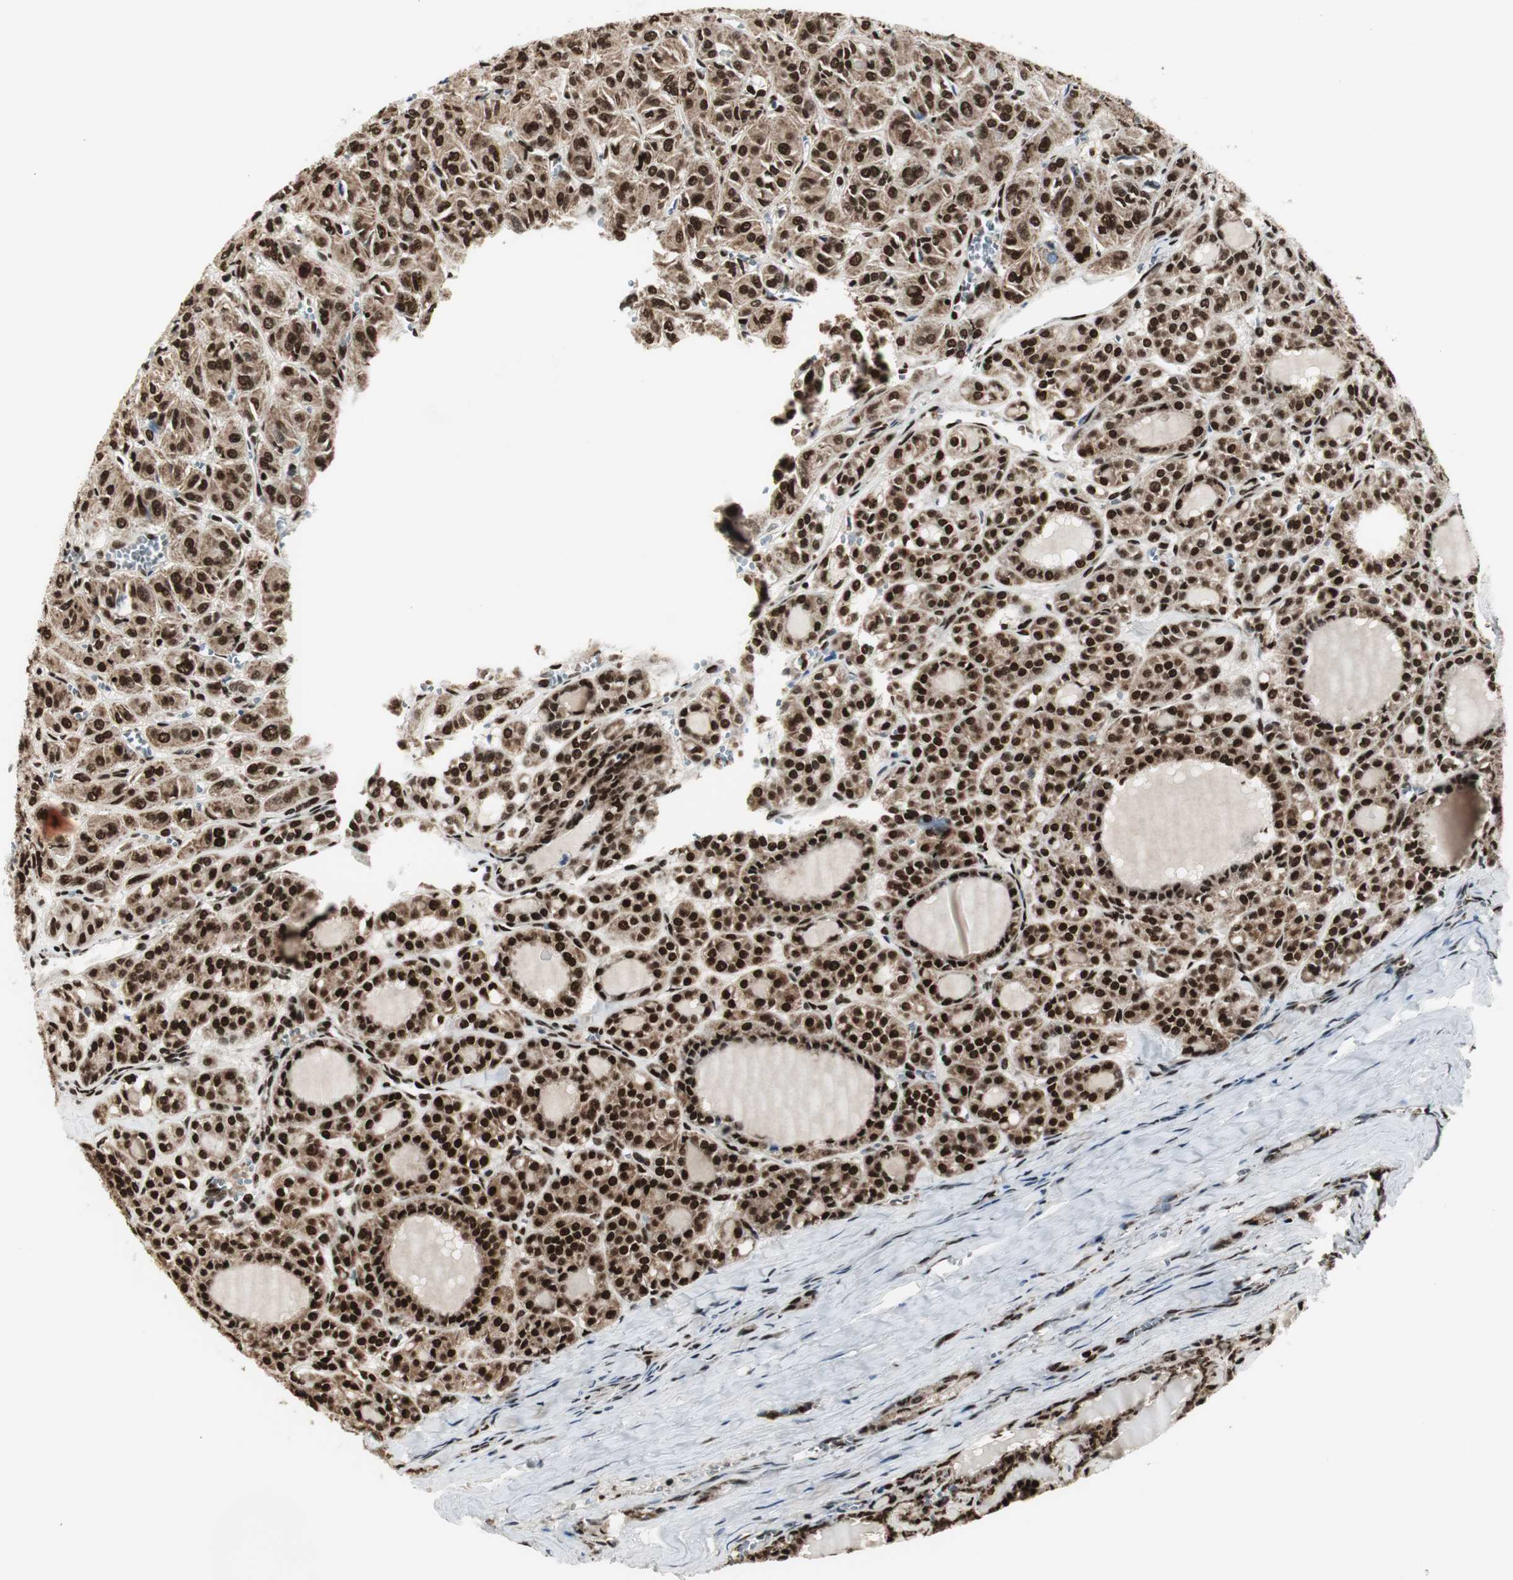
{"staining": {"intensity": "strong", "quantity": ">75%", "location": "cytoplasmic/membranous,nuclear"}, "tissue": "thyroid cancer", "cell_type": "Tumor cells", "image_type": "cancer", "snomed": [{"axis": "morphology", "description": "Follicular adenoma carcinoma, NOS"}, {"axis": "topography", "description": "Thyroid gland"}], "caption": "Brown immunohistochemical staining in human thyroid cancer (follicular adenoma carcinoma) shows strong cytoplasmic/membranous and nuclear positivity in approximately >75% of tumor cells. Nuclei are stained in blue.", "gene": "PARN", "patient": {"sex": "female", "age": 71}}